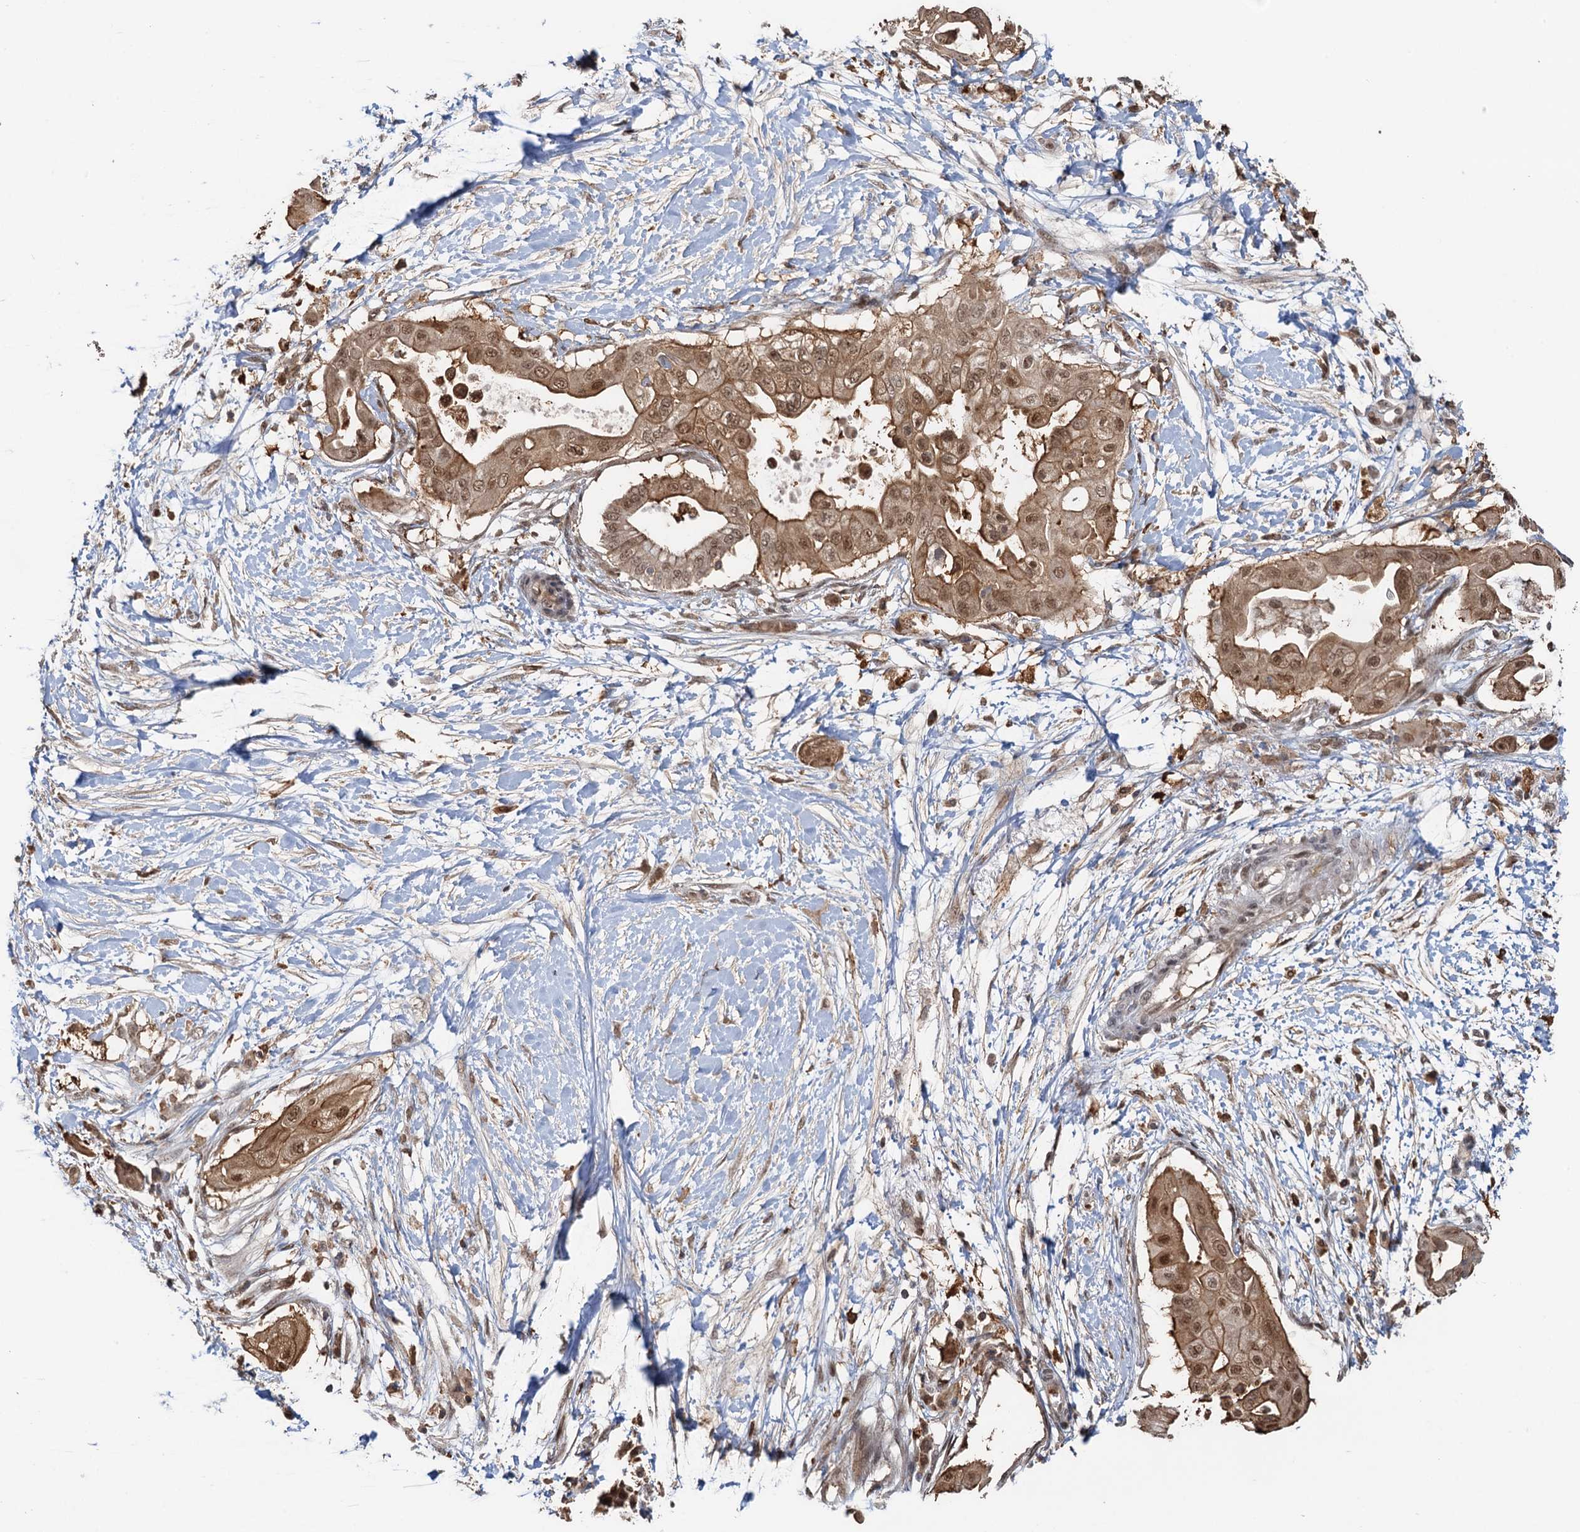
{"staining": {"intensity": "moderate", "quantity": ">75%", "location": "cytoplasmic/membranous,nuclear"}, "tissue": "pancreatic cancer", "cell_type": "Tumor cells", "image_type": "cancer", "snomed": [{"axis": "morphology", "description": "Adenocarcinoma, NOS"}, {"axis": "topography", "description": "Pancreas"}], "caption": "Immunohistochemistry of human pancreatic cancer (adenocarcinoma) shows medium levels of moderate cytoplasmic/membranous and nuclear positivity in about >75% of tumor cells.", "gene": "ZNF609", "patient": {"sex": "male", "age": 68}}